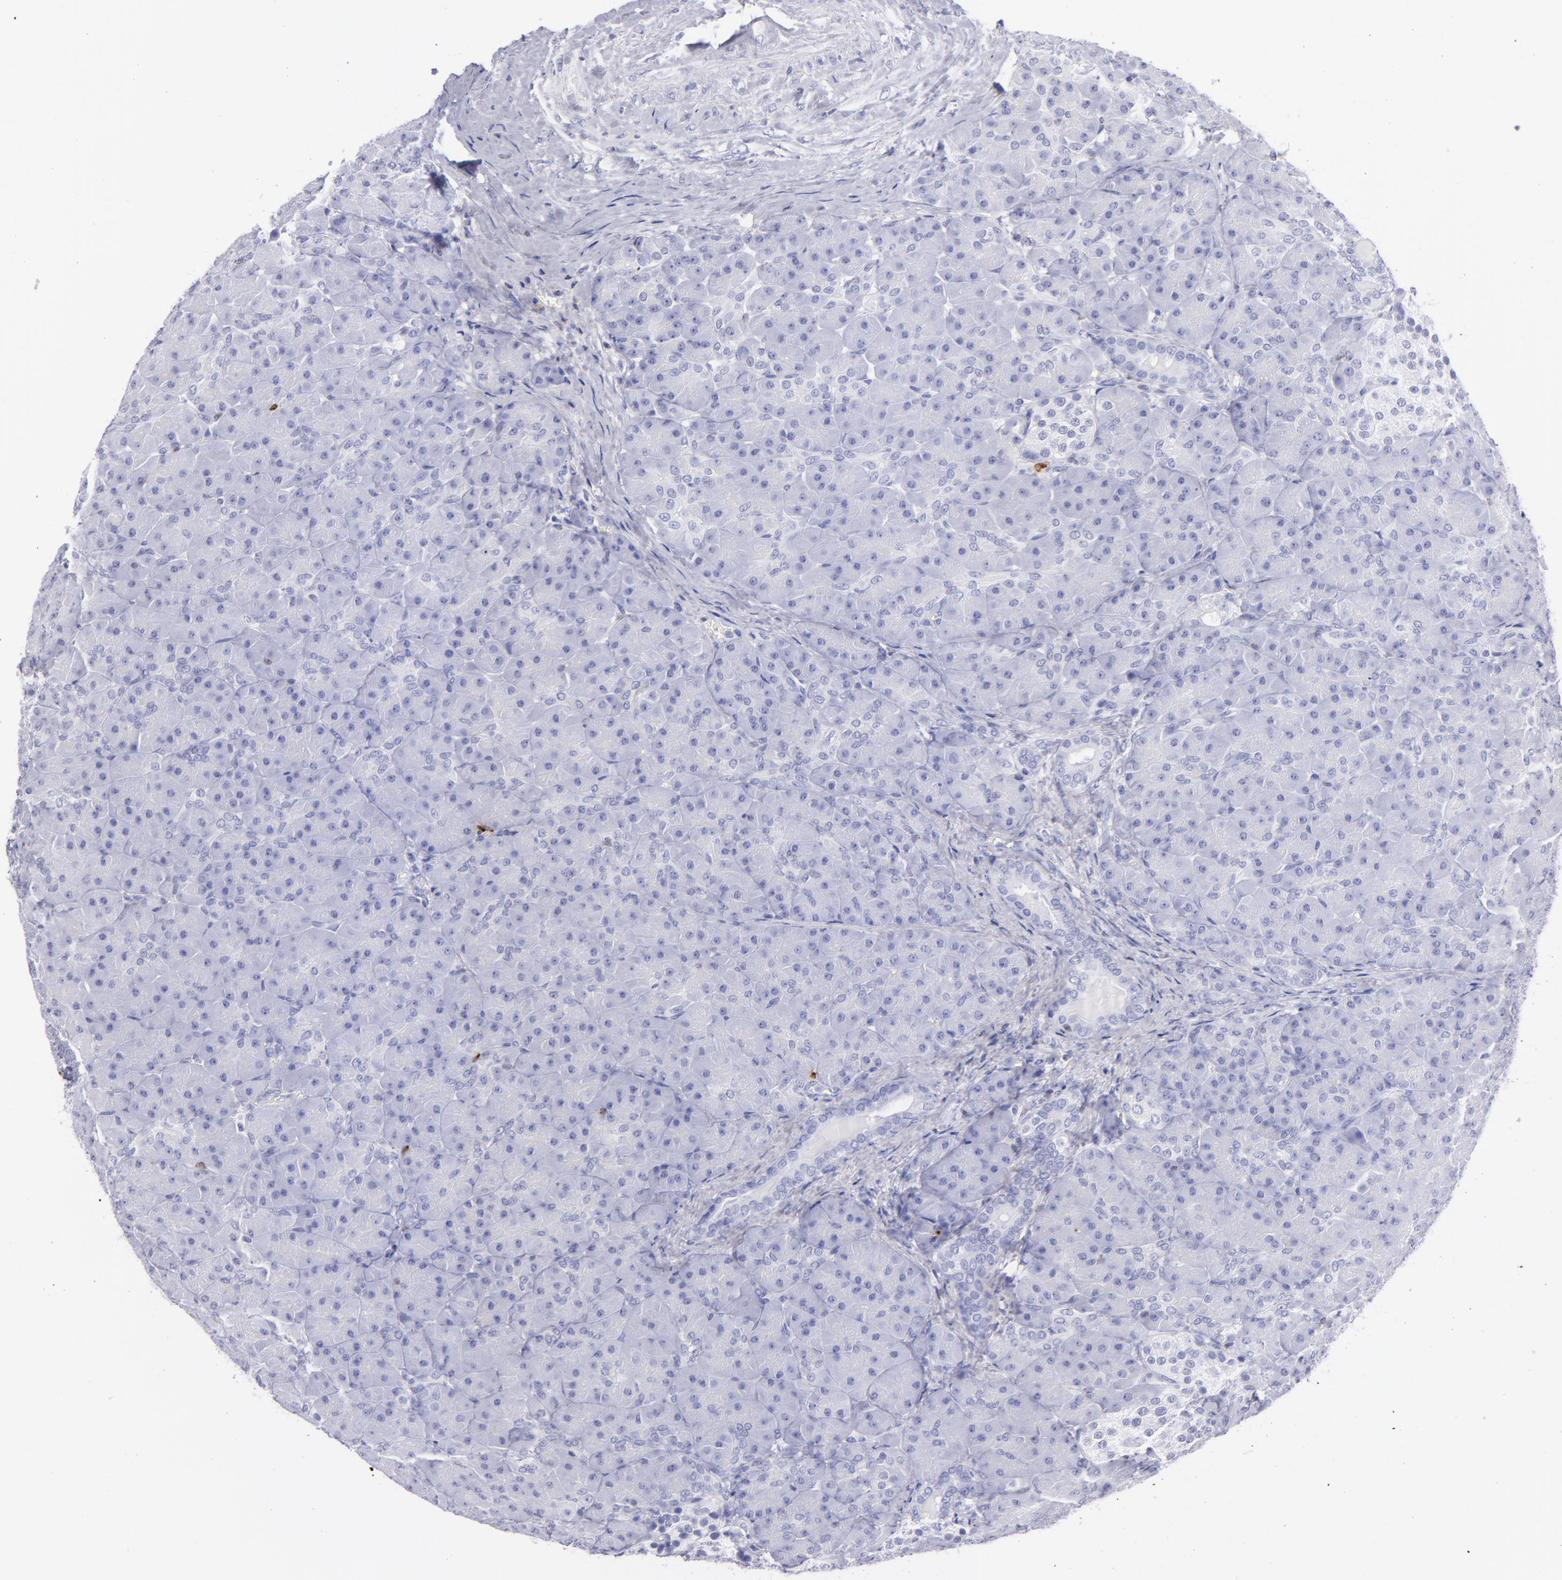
{"staining": {"intensity": "negative", "quantity": "none", "location": "none"}, "tissue": "pancreas", "cell_type": "Exocrine glandular cells", "image_type": "normal", "snomed": [{"axis": "morphology", "description": "Normal tissue, NOS"}, {"axis": "topography", "description": "Pancreas"}], "caption": "The micrograph exhibits no significant positivity in exocrine glandular cells of pancreas.", "gene": "PRF1", "patient": {"sex": "male", "age": 66}}